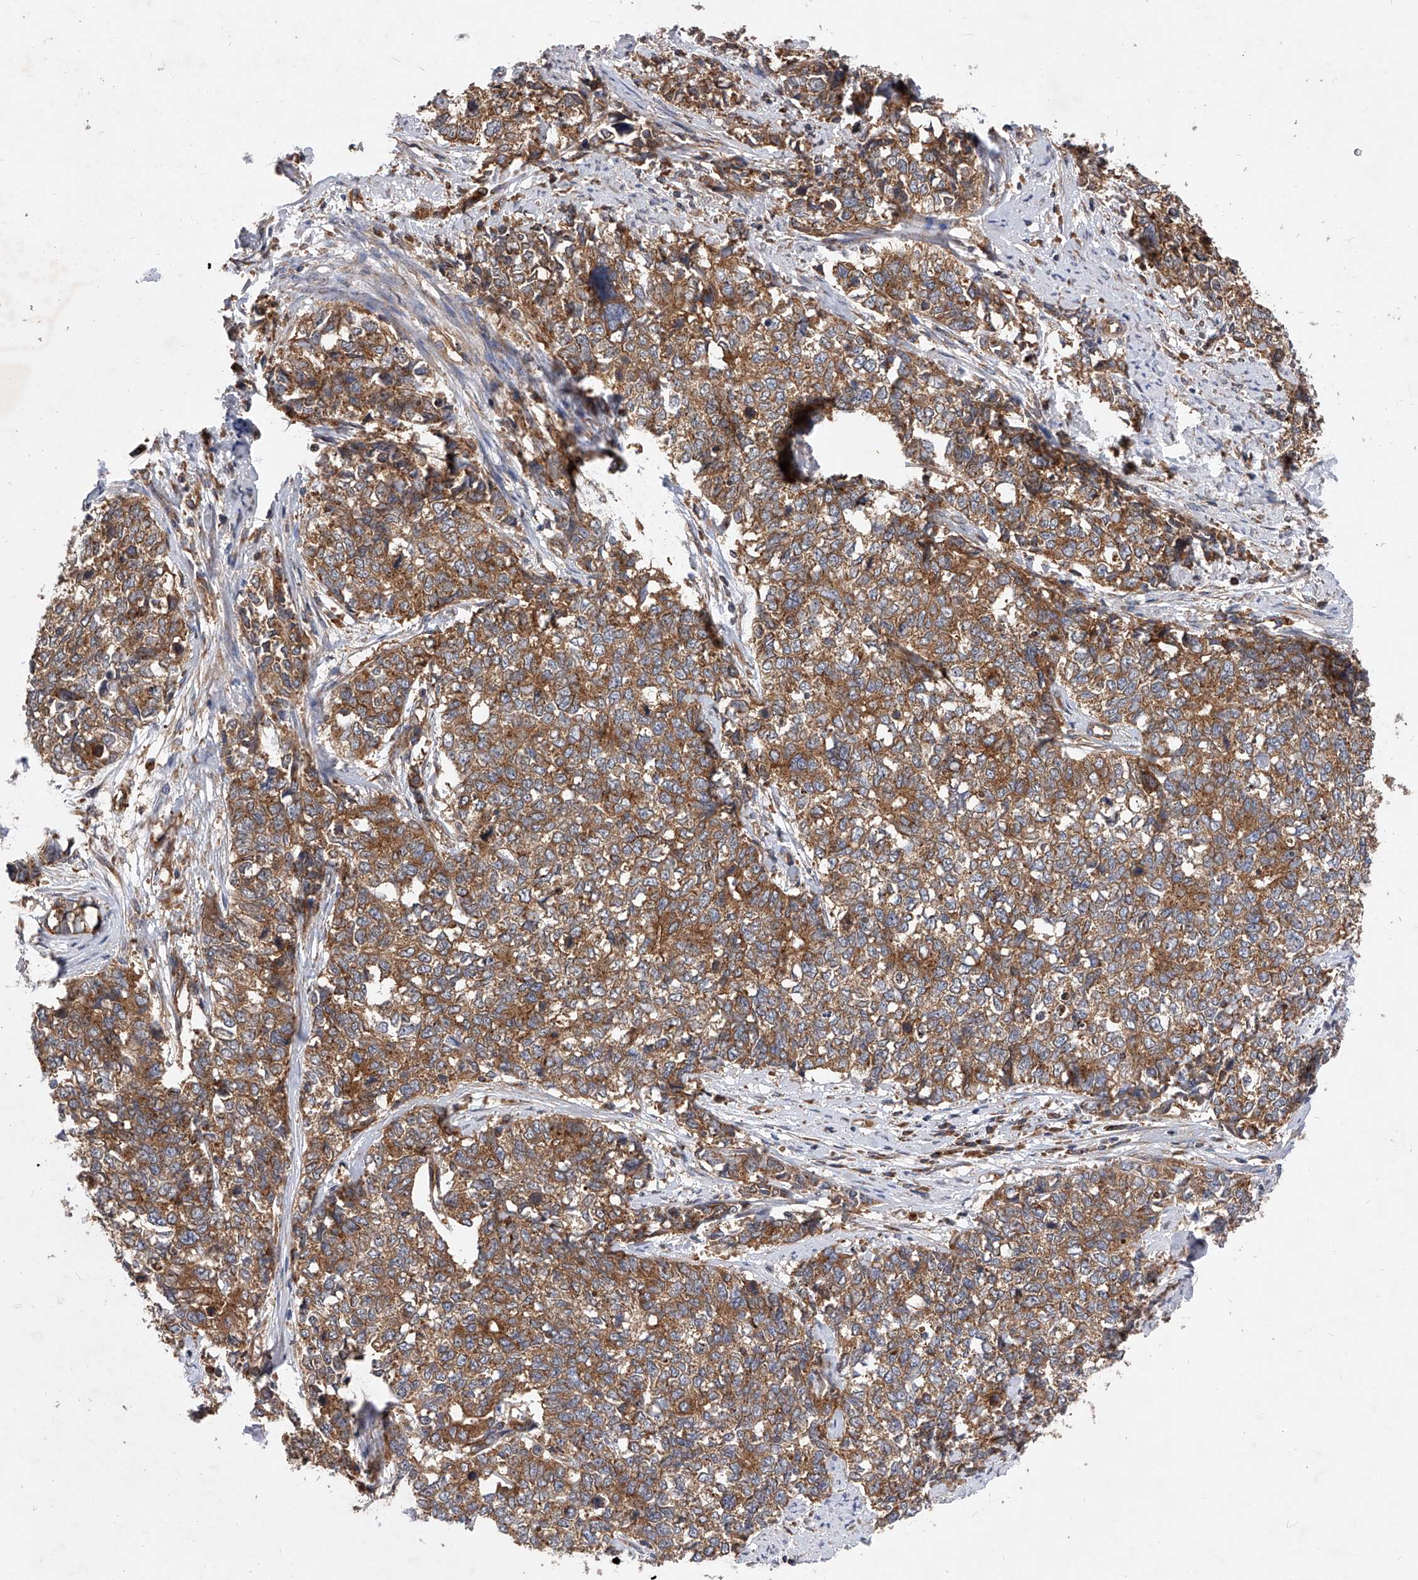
{"staining": {"intensity": "moderate", "quantity": ">75%", "location": "cytoplasmic/membranous"}, "tissue": "cervical cancer", "cell_type": "Tumor cells", "image_type": "cancer", "snomed": [{"axis": "morphology", "description": "Squamous cell carcinoma, NOS"}, {"axis": "topography", "description": "Cervix"}], "caption": "Immunohistochemistry (IHC) staining of cervical cancer, which demonstrates medium levels of moderate cytoplasmic/membranous positivity in approximately >75% of tumor cells indicating moderate cytoplasmic/membranous protein staining. The staining was performed using DAB (3,3'-diaminobenzidine) (brown) for protein detection and nuclei were counterstained in hematoxylin (blue).", "gene": "CFAP410", "patient": {"sex": "female", "age": 63}}